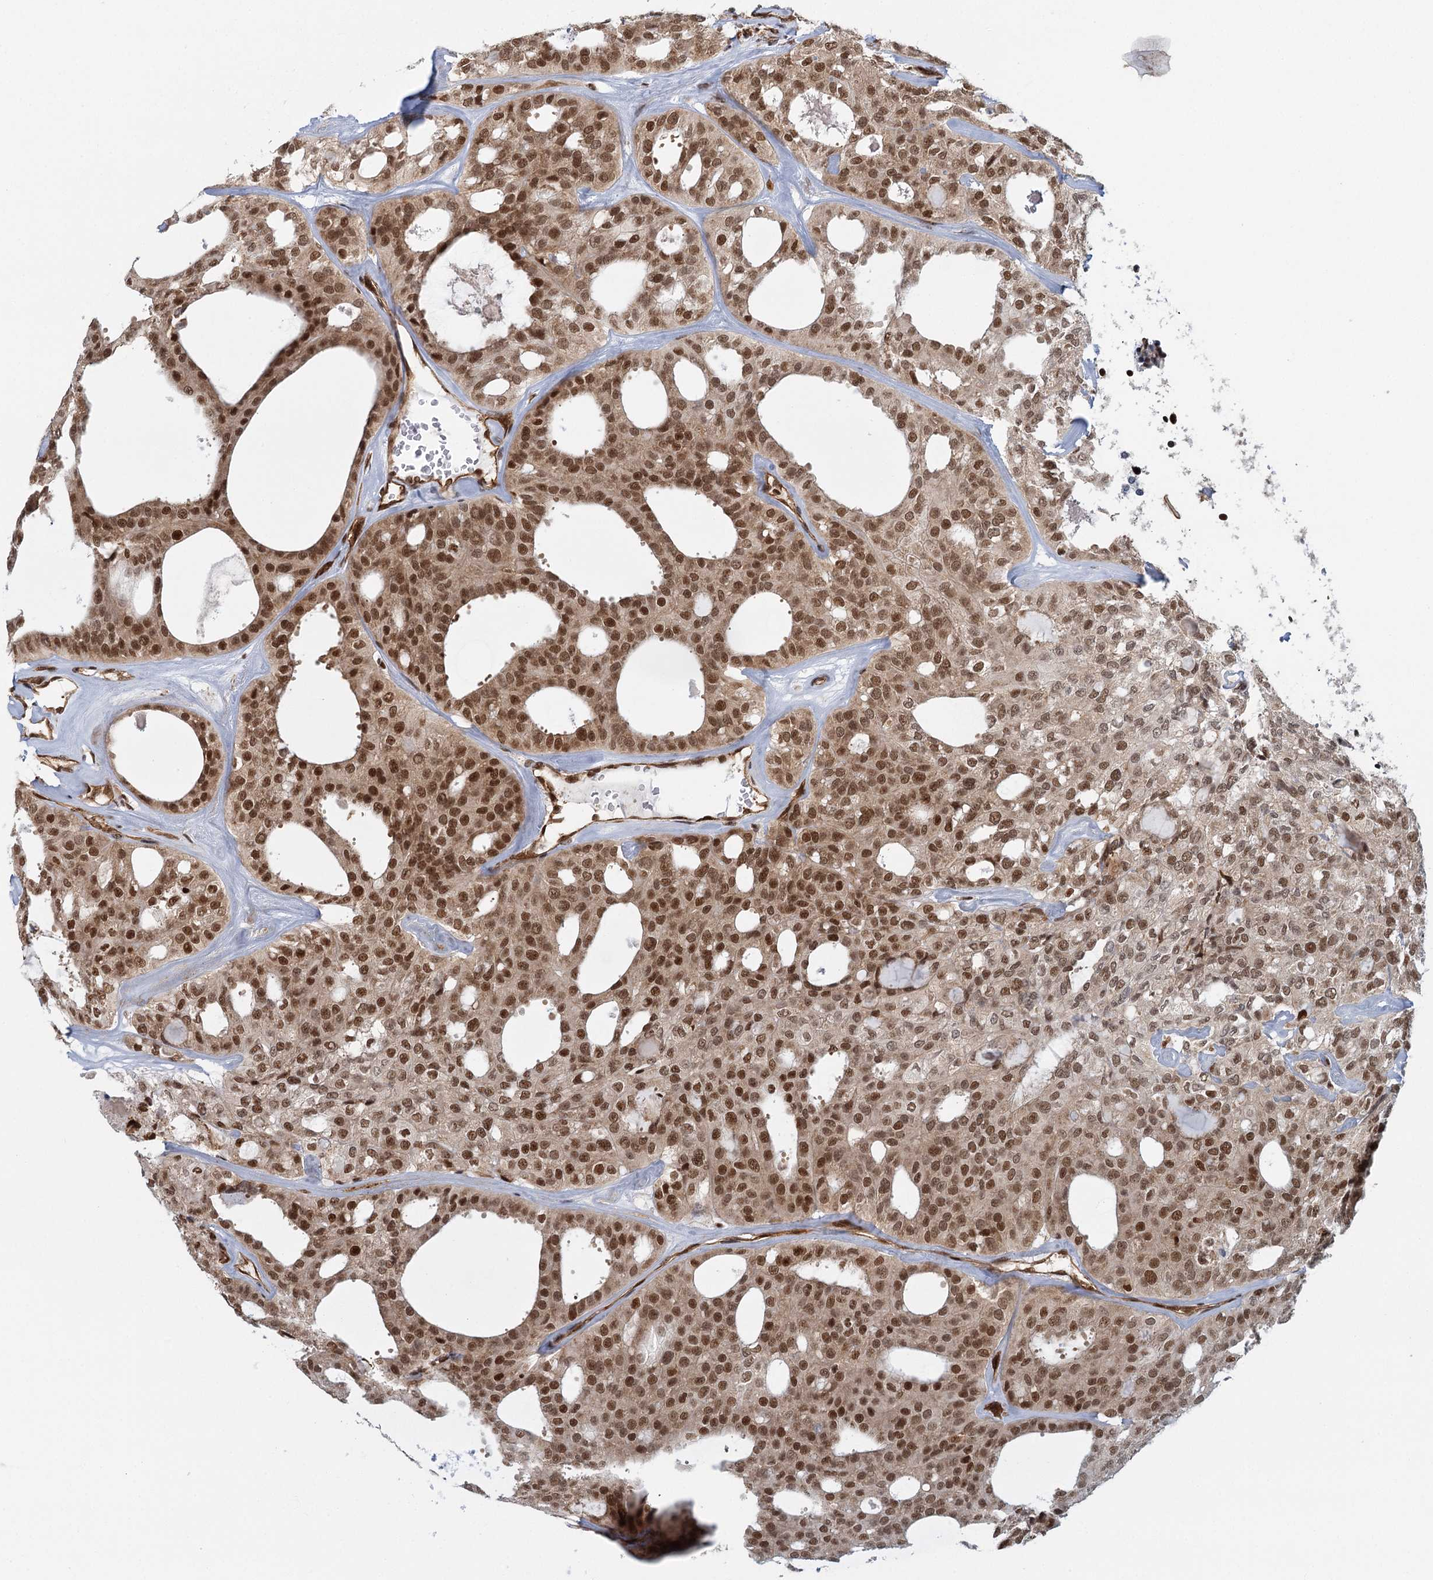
{"staining": {"intensity": "strong", "quantity": ">75%", "location": "nuclear"}, "tissue": "thyroid cancer", "cell_type": "Tumor cells", "image_type": "cancer", "snomed": [{"axis": "morphology", "description": "Follicular adenoma carcinoma, NOS"}, {"axis": "topography", "description": "Thyroid gland"}], "caption": "Protein expression analysis of human thyroid follicular adenoma carcinoma reveals strong nuclear expression in approximately >75% of tumor cells.", "gene": "GPATCH11", "patient": {"sex": "male", "age": 75}}